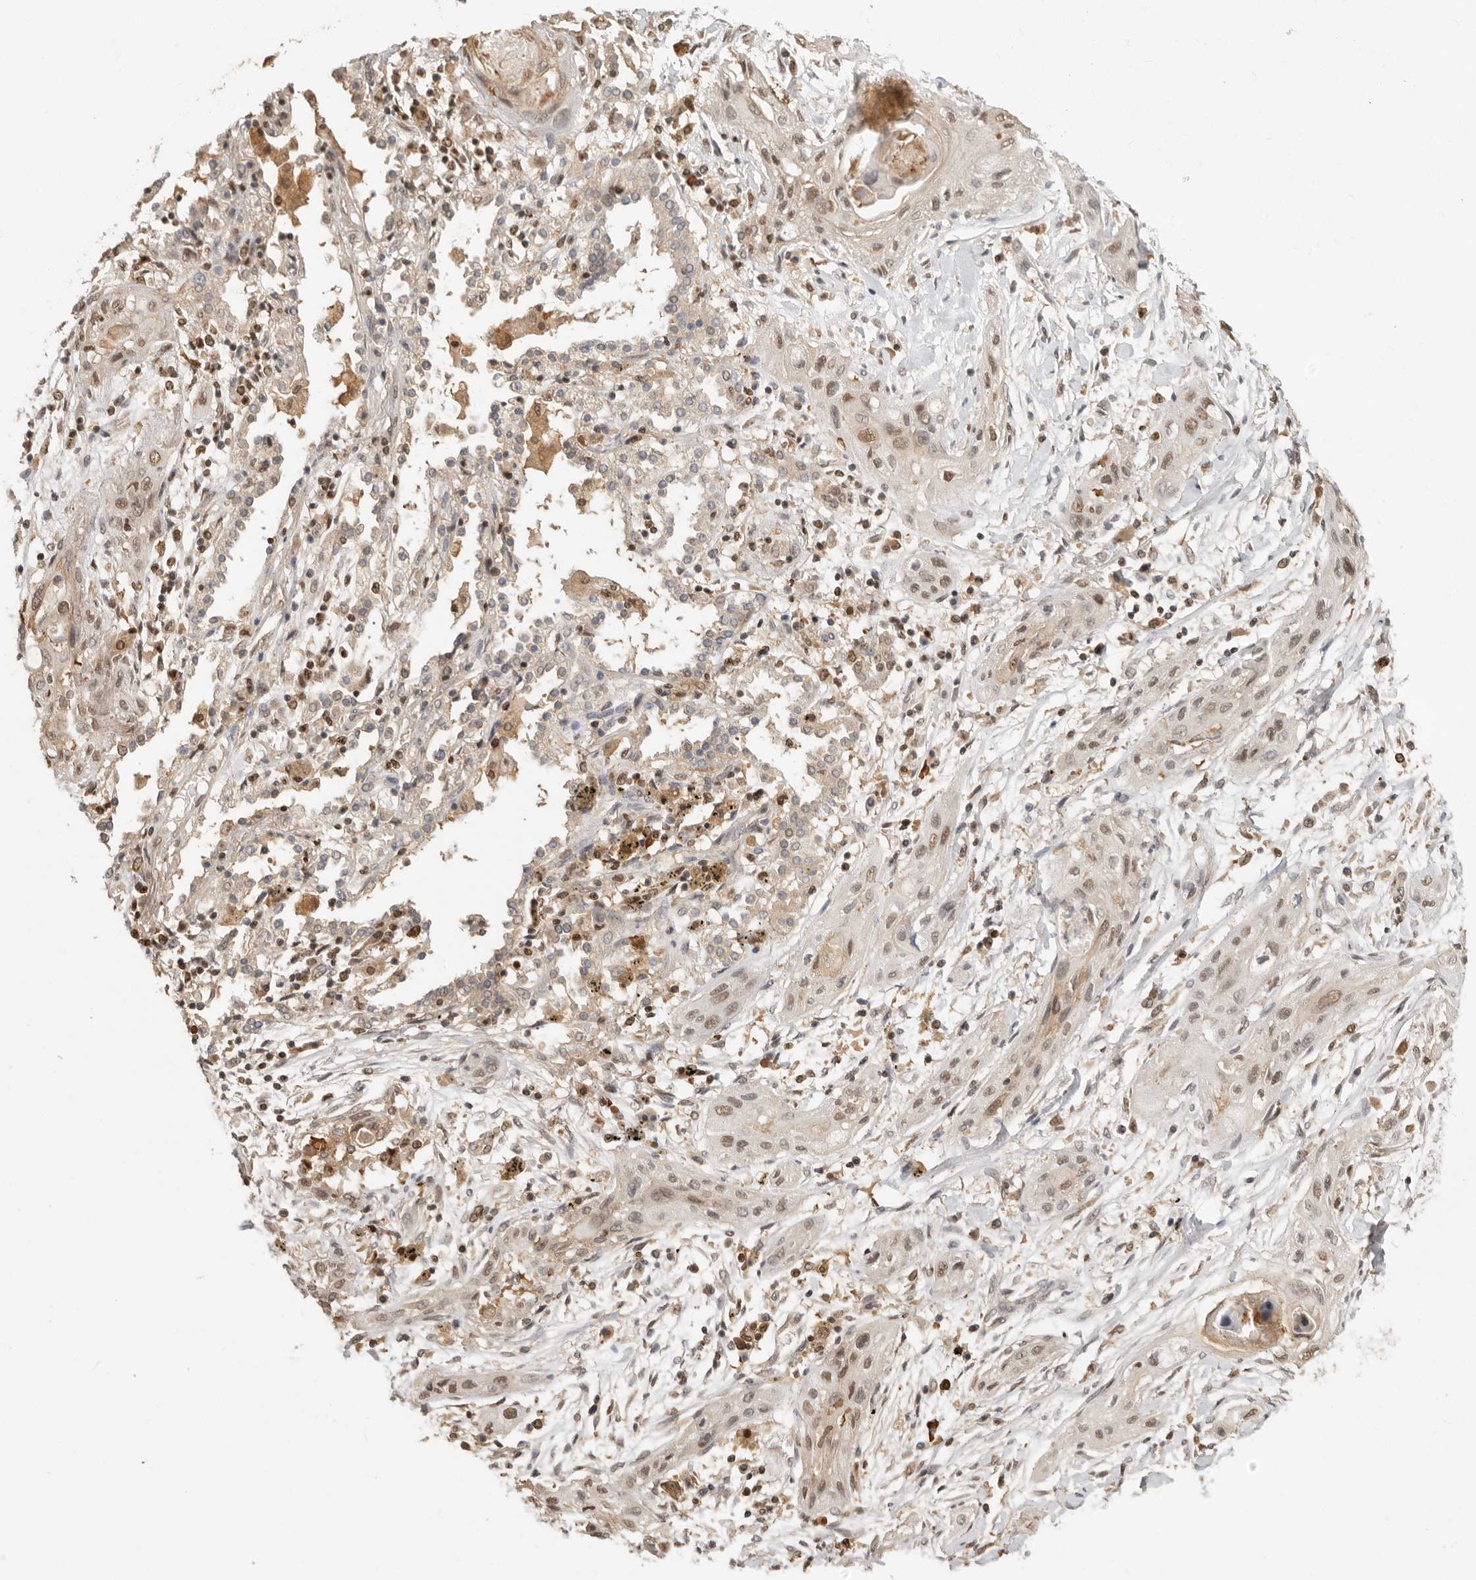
{"staining": {"intensity": "weak", "quantity": ">75%", "location": "nuclear"}, "tissue": "lung cancer", "cell_type": "Tumor cells", "image_type": "cancer", "snomed": [{"axis": "morphology", "description": "Squamous cell carcinoma, NOS"}, {"axis": "topography", "description": "Lung"}], "caption": "An image of lung cancer (squamous cell carcinoma) stained for a protein shows weak nuclear brown staining in tumor cells.", "gene": "PSMA5", "patient": {"sex": "female", "age": 47}}